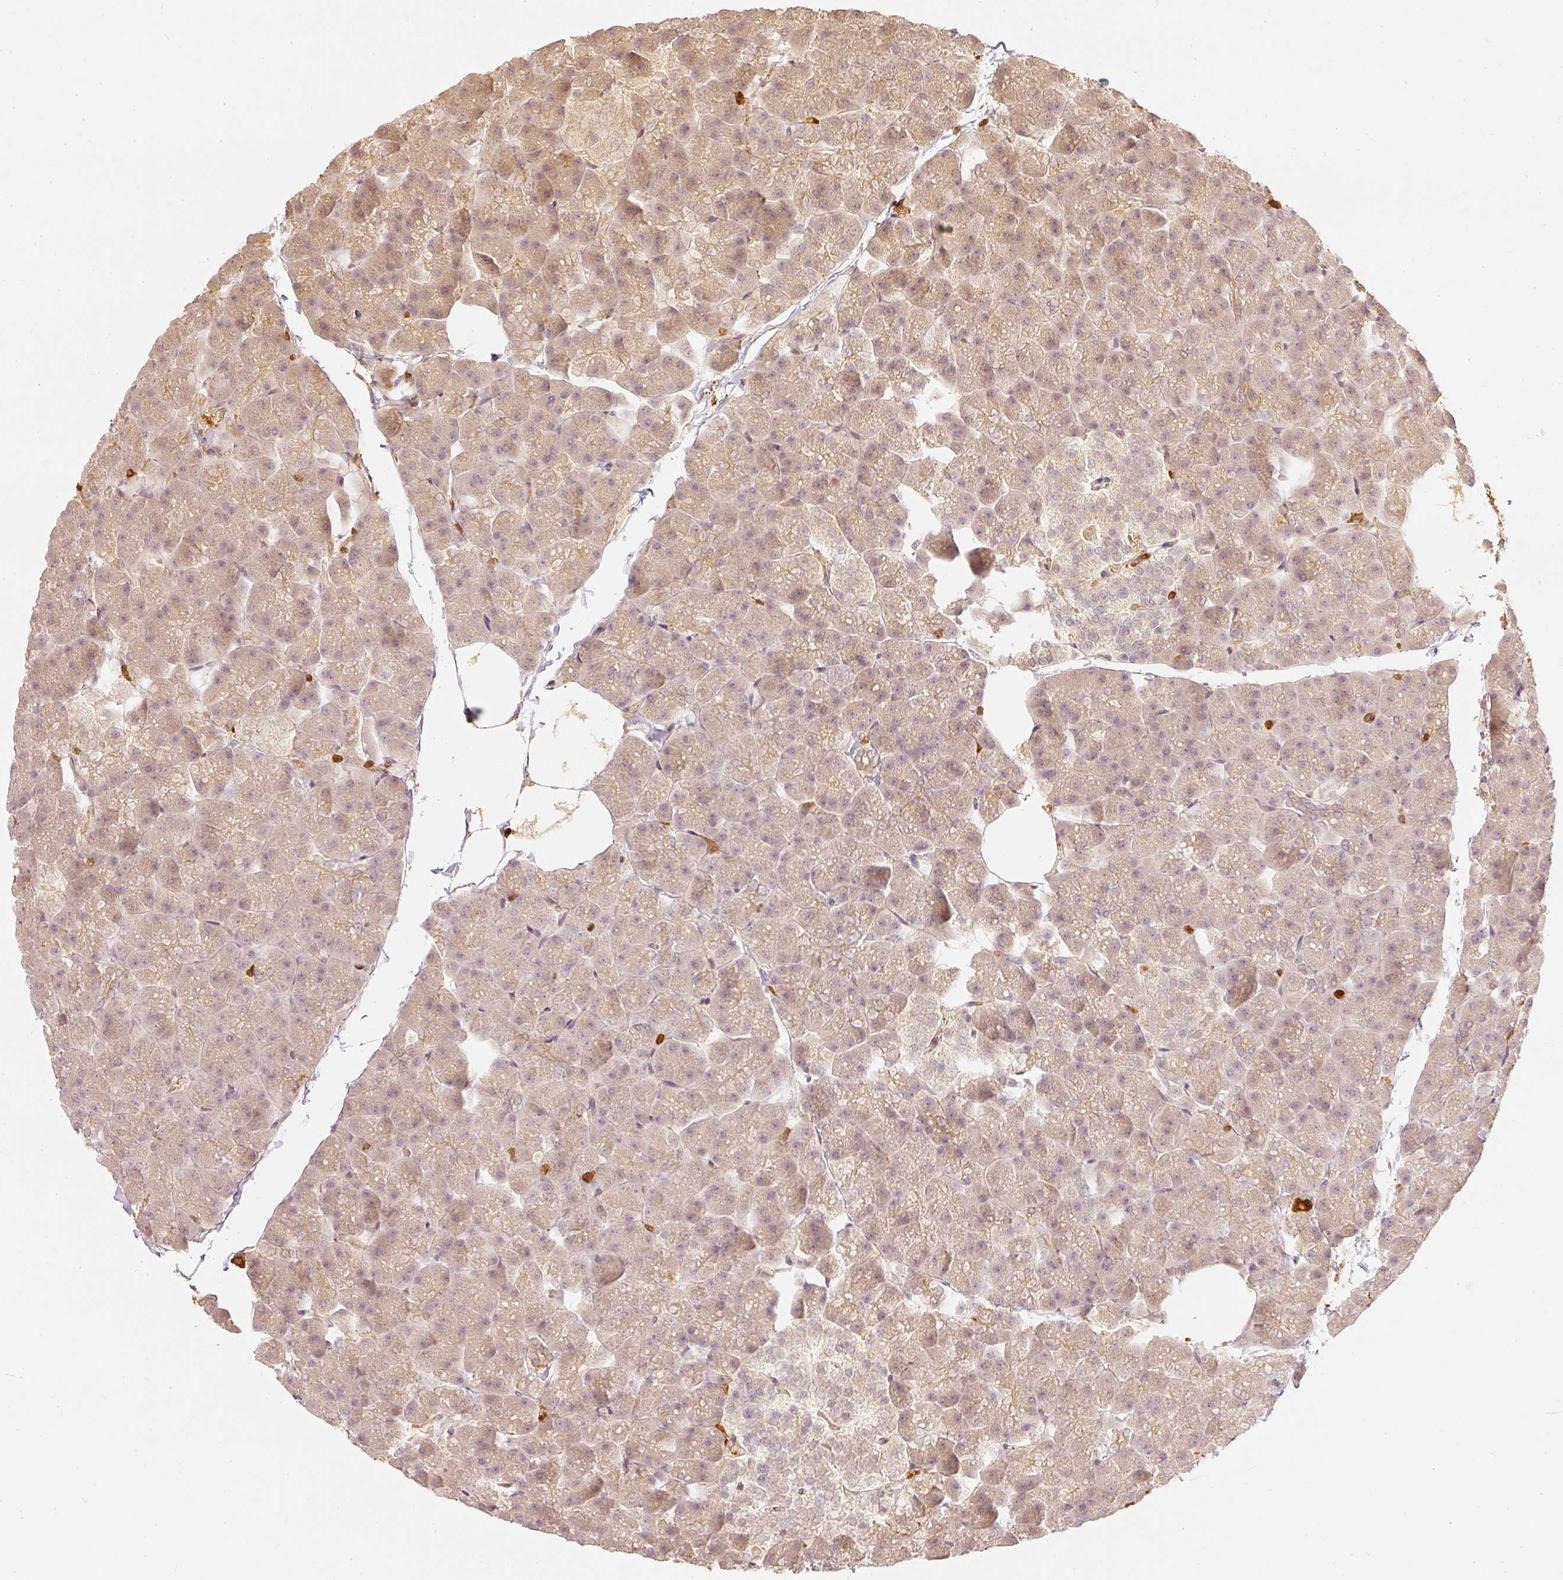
{"staining": {"intensity": "weak", "quantity": ">75%", "location": "cytoplasmic/membranous"}, "tissue": "pancreas", "cell_type": "Exocrine glandular cells", "image_type": "normal", "snomed": [{"axis": "morphology", "description": "Normal tissue, NOS"}, {"axis": "topography", "description": "Pancreas"}], "caption": "Exocrine glandular cells show low levels of weak cytoplasmic/membranous staining in approximately >75% of cells in benign human pancreas.", "gene": "PFN1", "patient": {"sex": "male", "age": 35}}